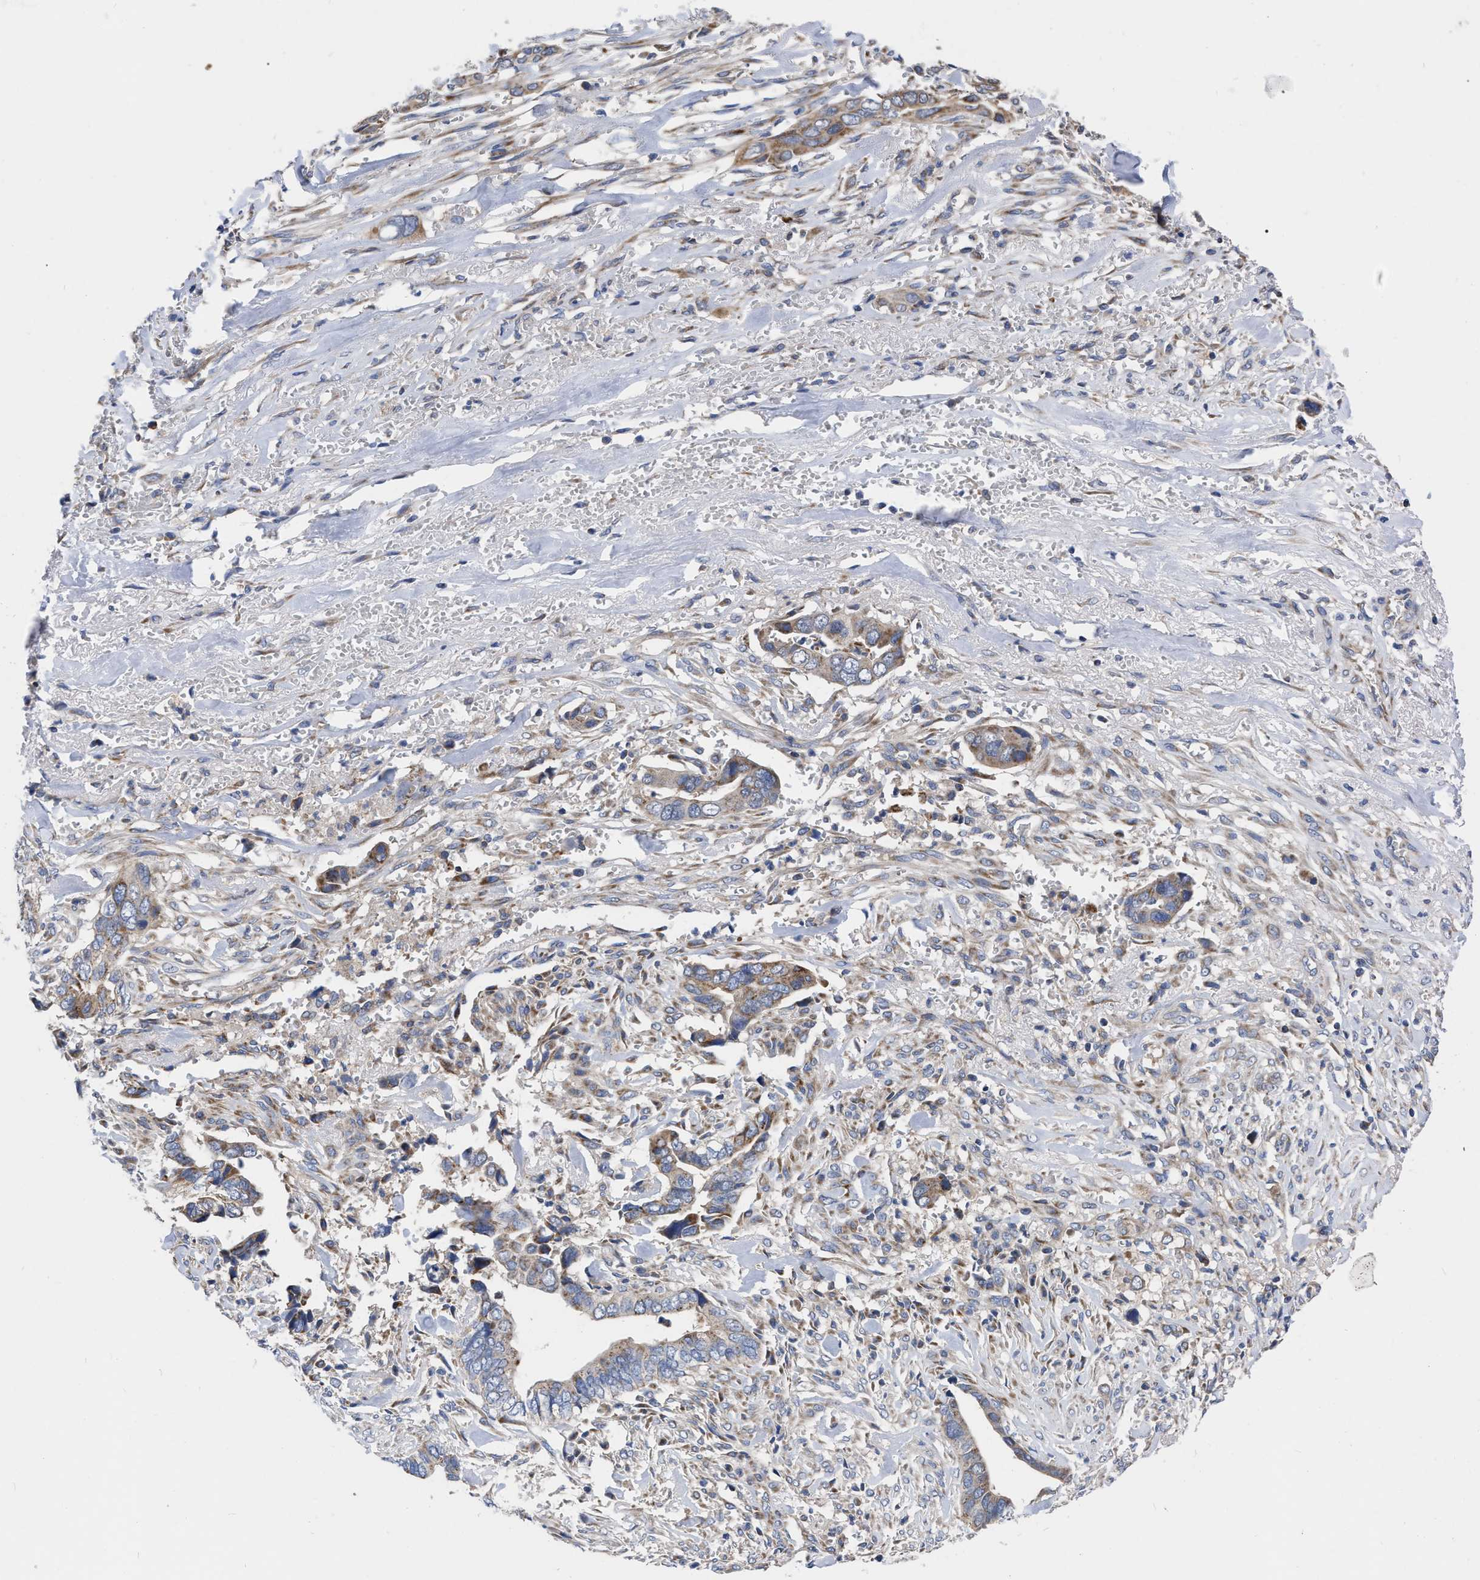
{"staining": {"intensity": "moderate", "quantity": "25%-75%", "location": "cytoplasmic/membranous"}, "tissue": "liver cancer", "cell_type": "Tumor cells", "image_type": "cancer", "snomed": [{"axis": "morphology", "description": "Cholangiocarcinoma"}, {"axis": "topography", "description": "Liver"}], "caption": "Immunohistochemistry photomicrograph of liver cancer (cholangiocarcinoma) stained for a protein (brown), which exhibits medium levels of moderate cytoplasmic/membranous staining in approximately 25%-75% of tumor cells.", "gene": "CDKN2C", "patient": {"sex": "female", "age": 79}}